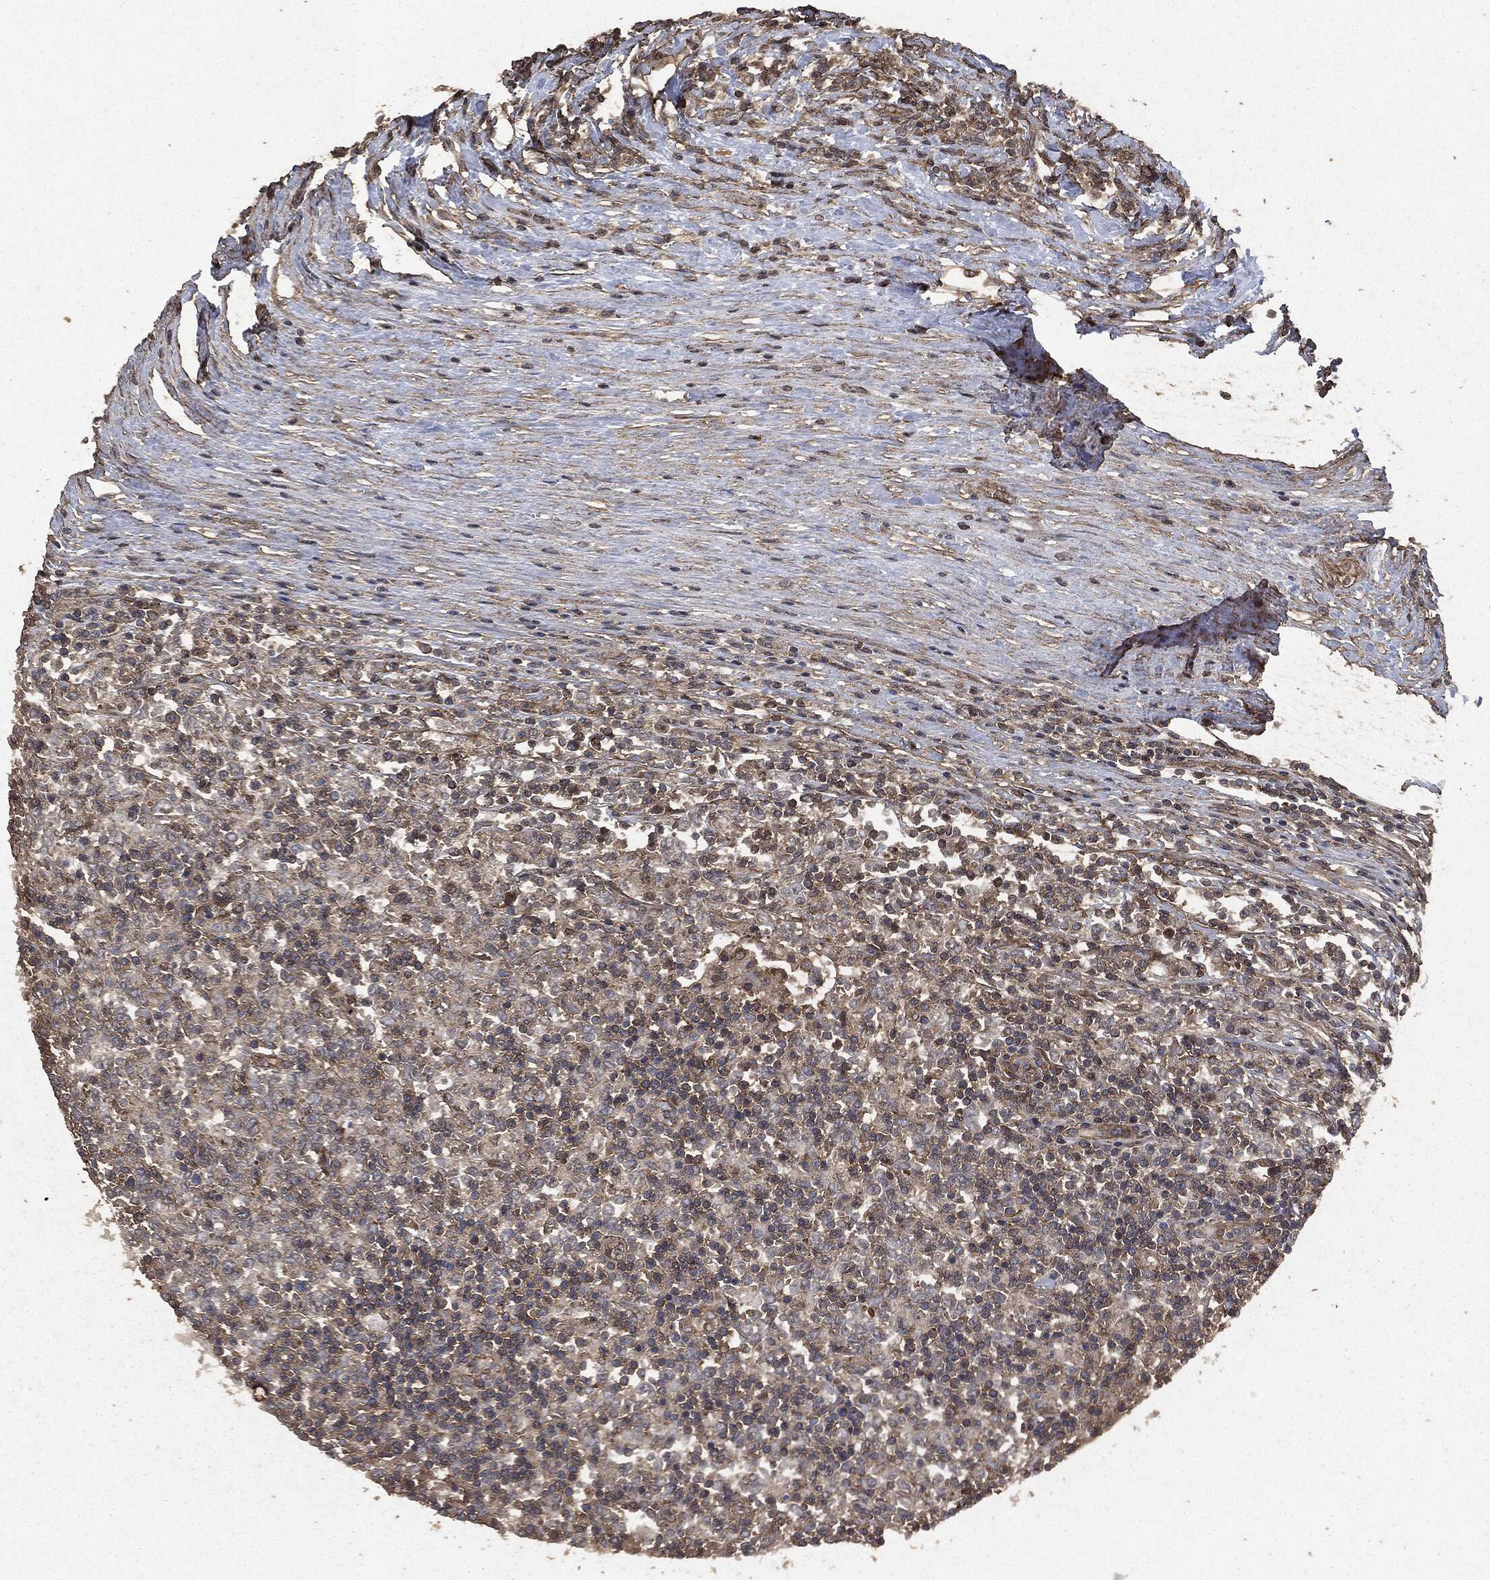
{"staining": {"intensity": "strong", "quantity": "25%-75%", "location": "cytoplasmic/membranous"}, "tissue": "lymphoma", "cell_type": "Tumor cells", "image_type": "cancer", "snomed": [{"axis": "morphology", "description": "Malignant lymphoma, non-Hodgkin's type, High grade"}, {"axis": "topography", "description": "Lymph node"}], "caption": "Malignant lymphoma, non-Hodgkin's type (high-grade) stained with IHC displays strong cytoplasmic/membranous positivity in about 25%-75% of tumor cells.", "gene": "HRAS", "patient": {"sex": "female", "age": 84}}